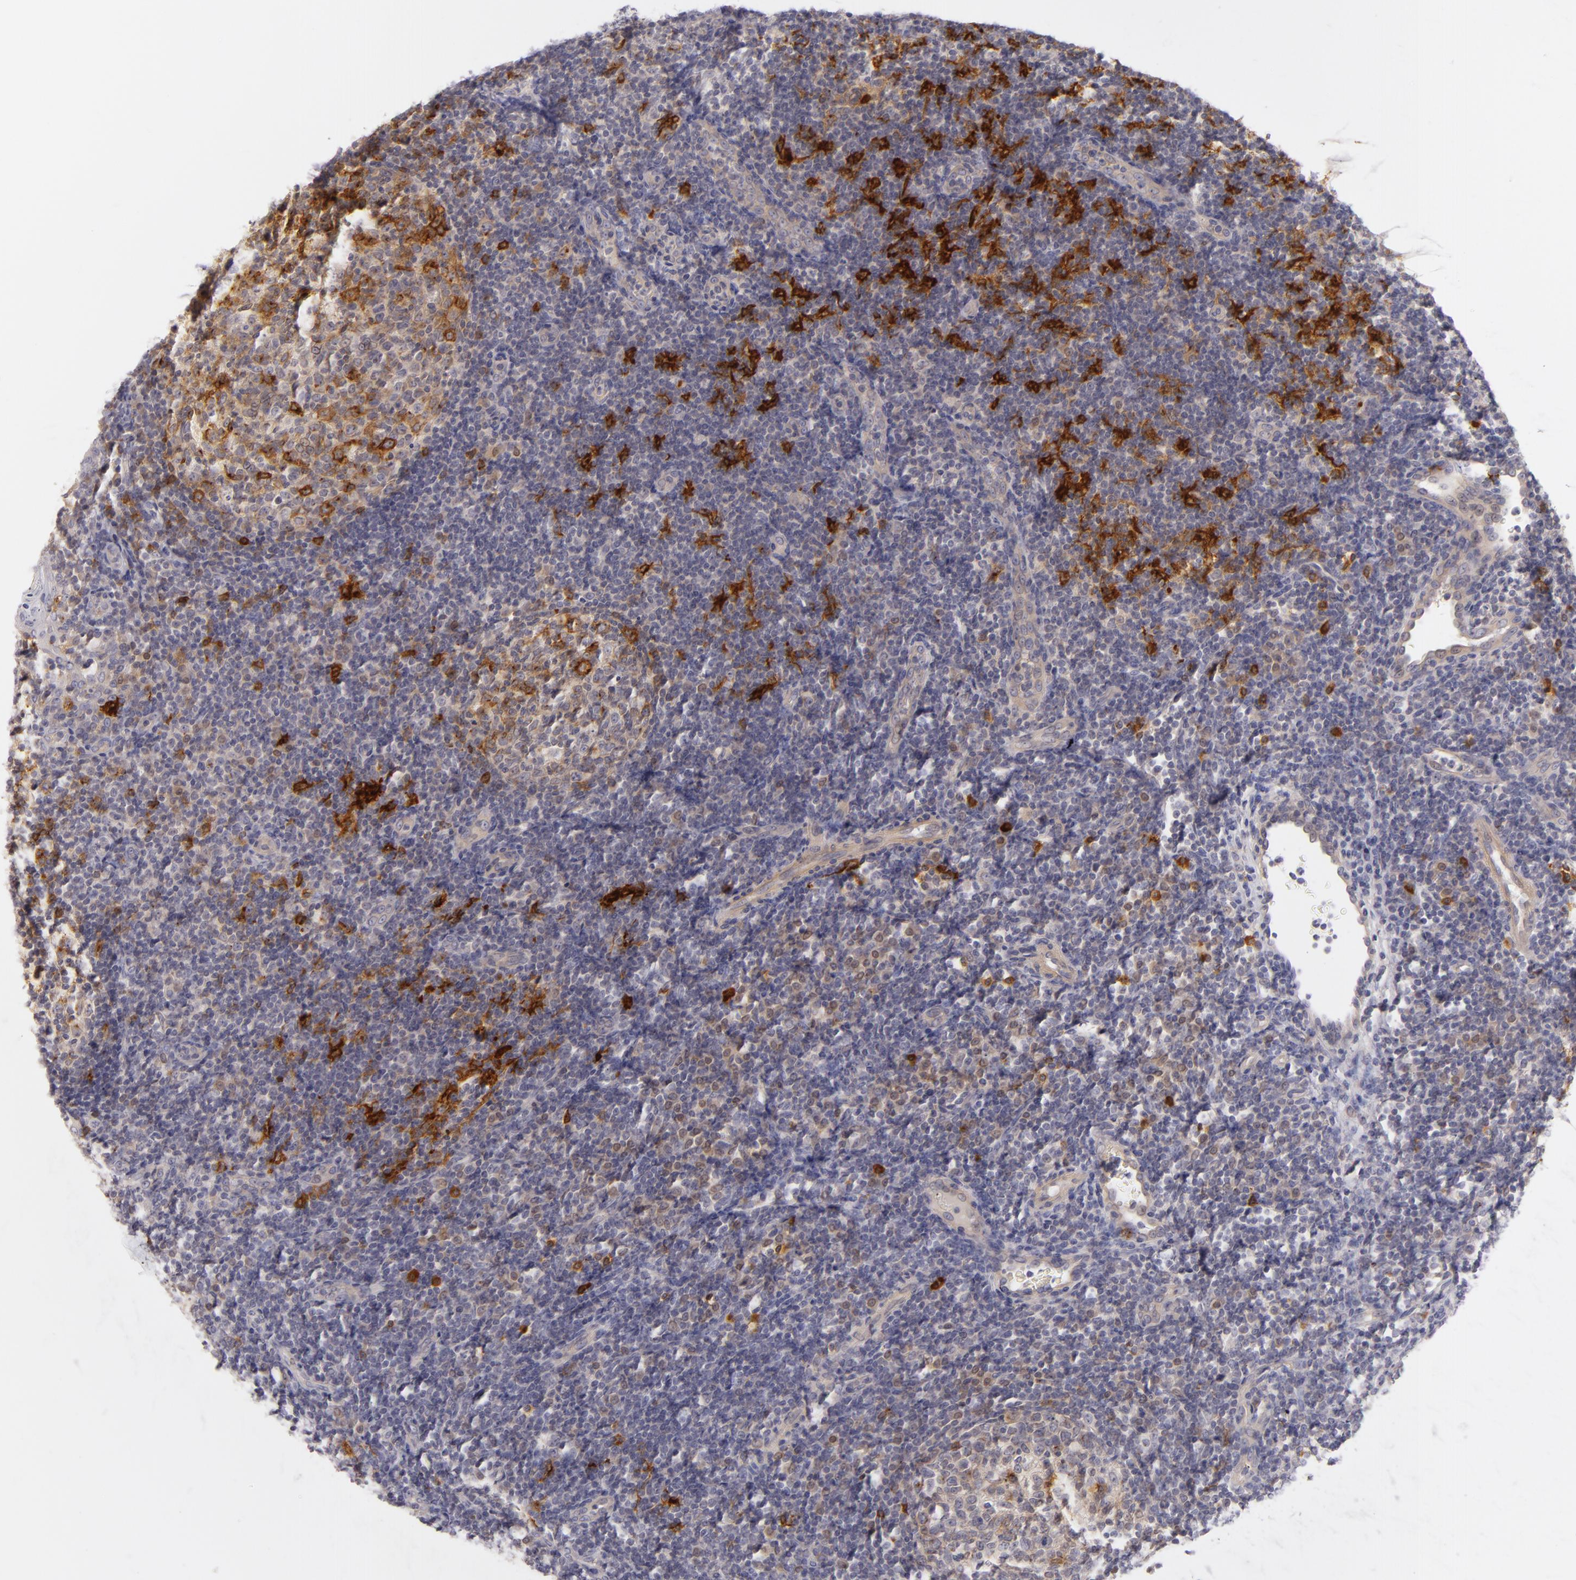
{"staining": {"intensity": "strong", "quantity": "<25%", "location": "cytoplasmic/membranous"}, "tissue": "tonsil", "cell_type": "Germinal center cells", "image_type": "normal", "snomed": [{"axis": "morphology", "description": "Normal tissue, NOS"}, {"axis": "topography", "description": "Tonsil"}], "caption": "There is medium levels of strong cytoplasmic/membranous staining in germinal center cells of unremarkable tonsil, as demonstrated by immunohistochemical staining (brown color).", "gene": "CD83", "patient": {"sex": "female", "age": 40}}